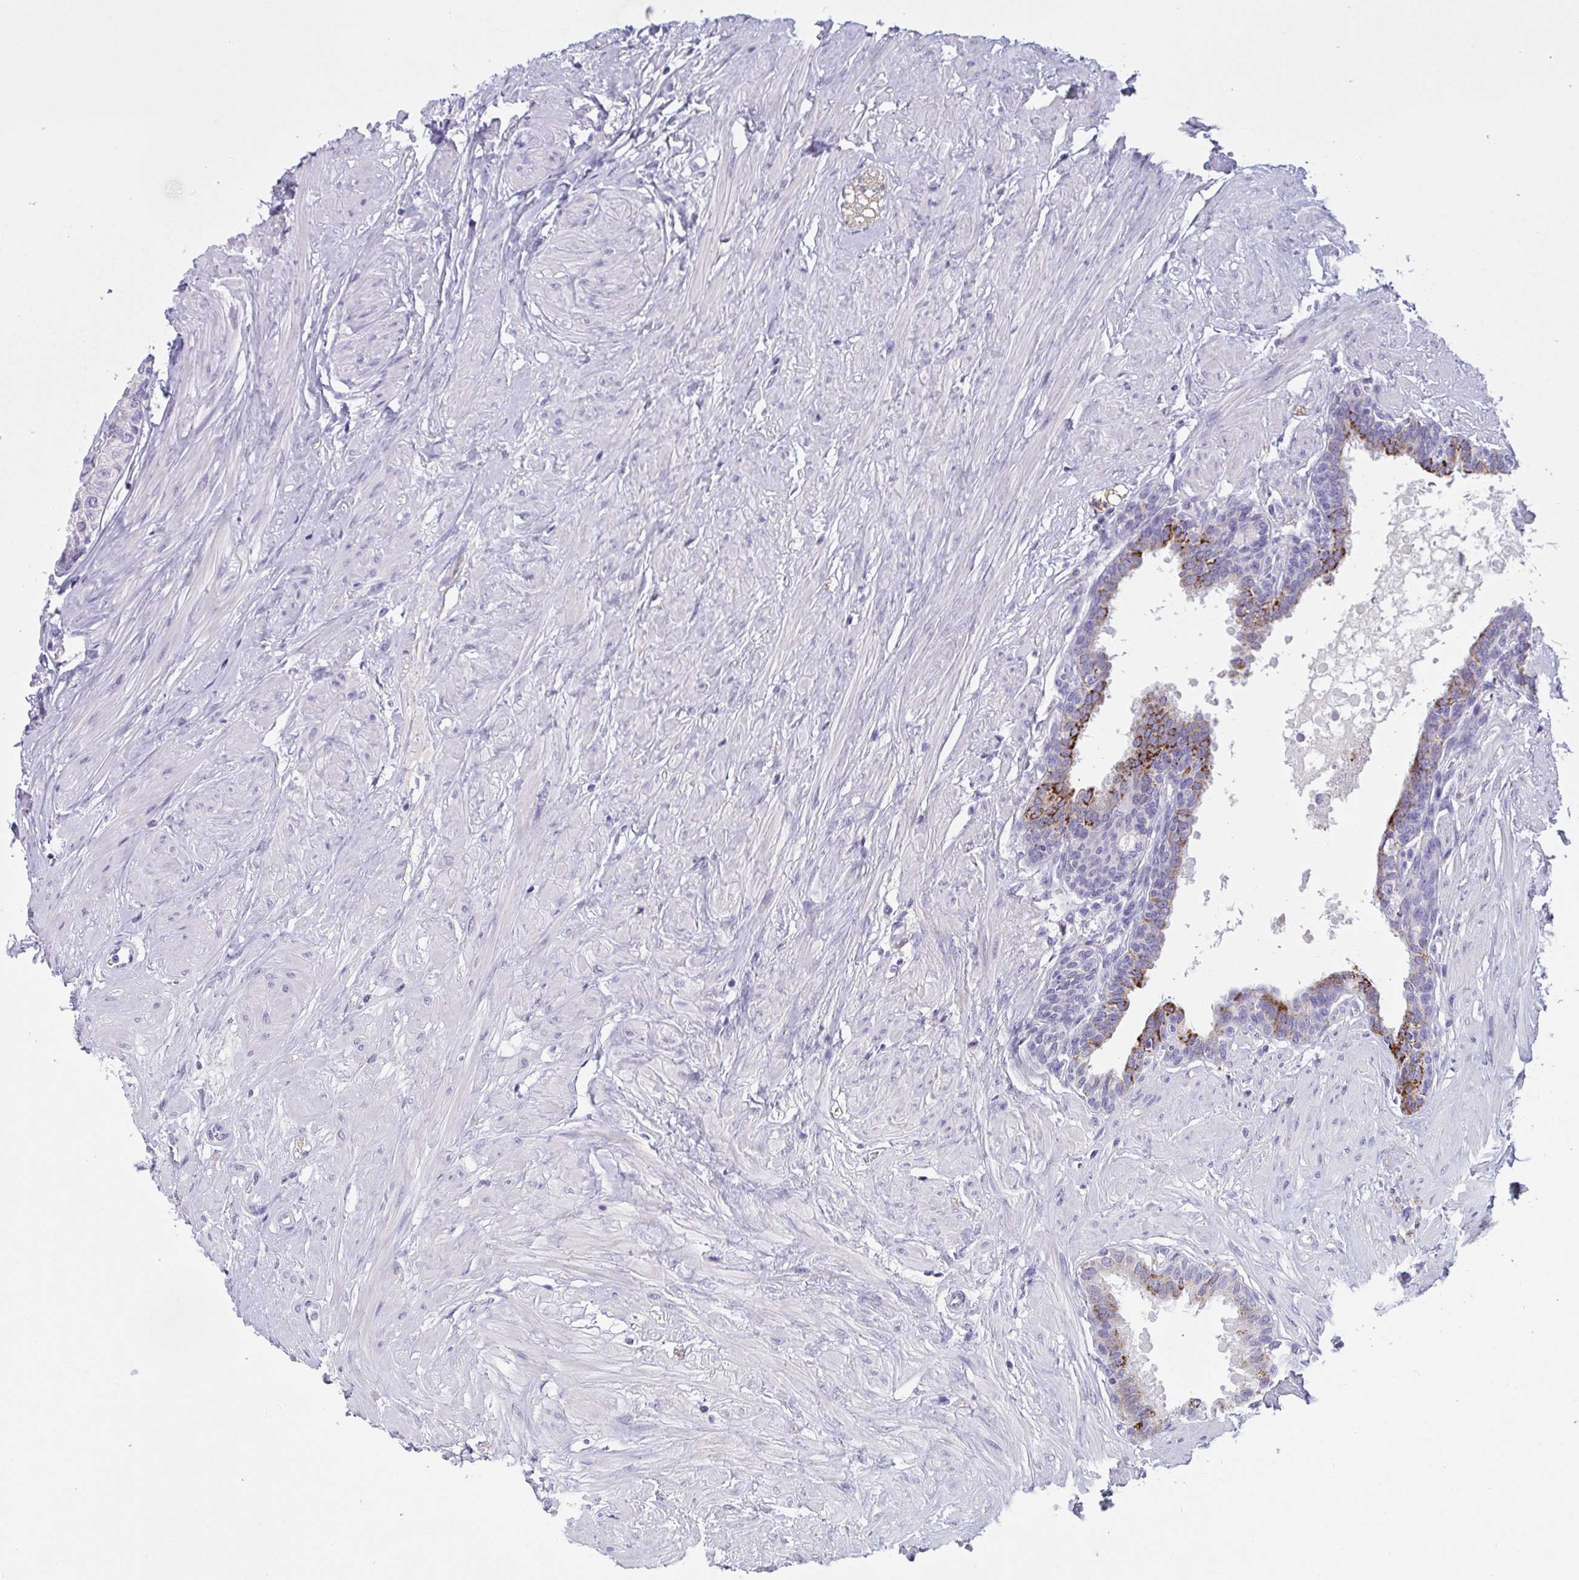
{"staining": {"intensity": "strong", "quantity": "<25%", "location": "cytoplasmic/membranous"}, "tissue": "seminal vesicle", "cell_type": "Glandular cells", "image_type": "normal", "snomed": [{"axis": "morphology", "description": "Normal tissue, NOS"}, {"axis": "topography", "description": "Prostate"}, {"axis": "topography", "description": "Seminal veicle"}], "caption": "Protein staining by immunohistochemistry shows strong cytoplasmic/membranous expression in about <25% of glandular cells in unremarkable seminal vesicle. (DAB (3,3'-diaminobenzidine) = brown stain, brightfield microscopy at high magnification).", "gene": "SEMA6B", "patient": {"sex": "male", "age": 60}}